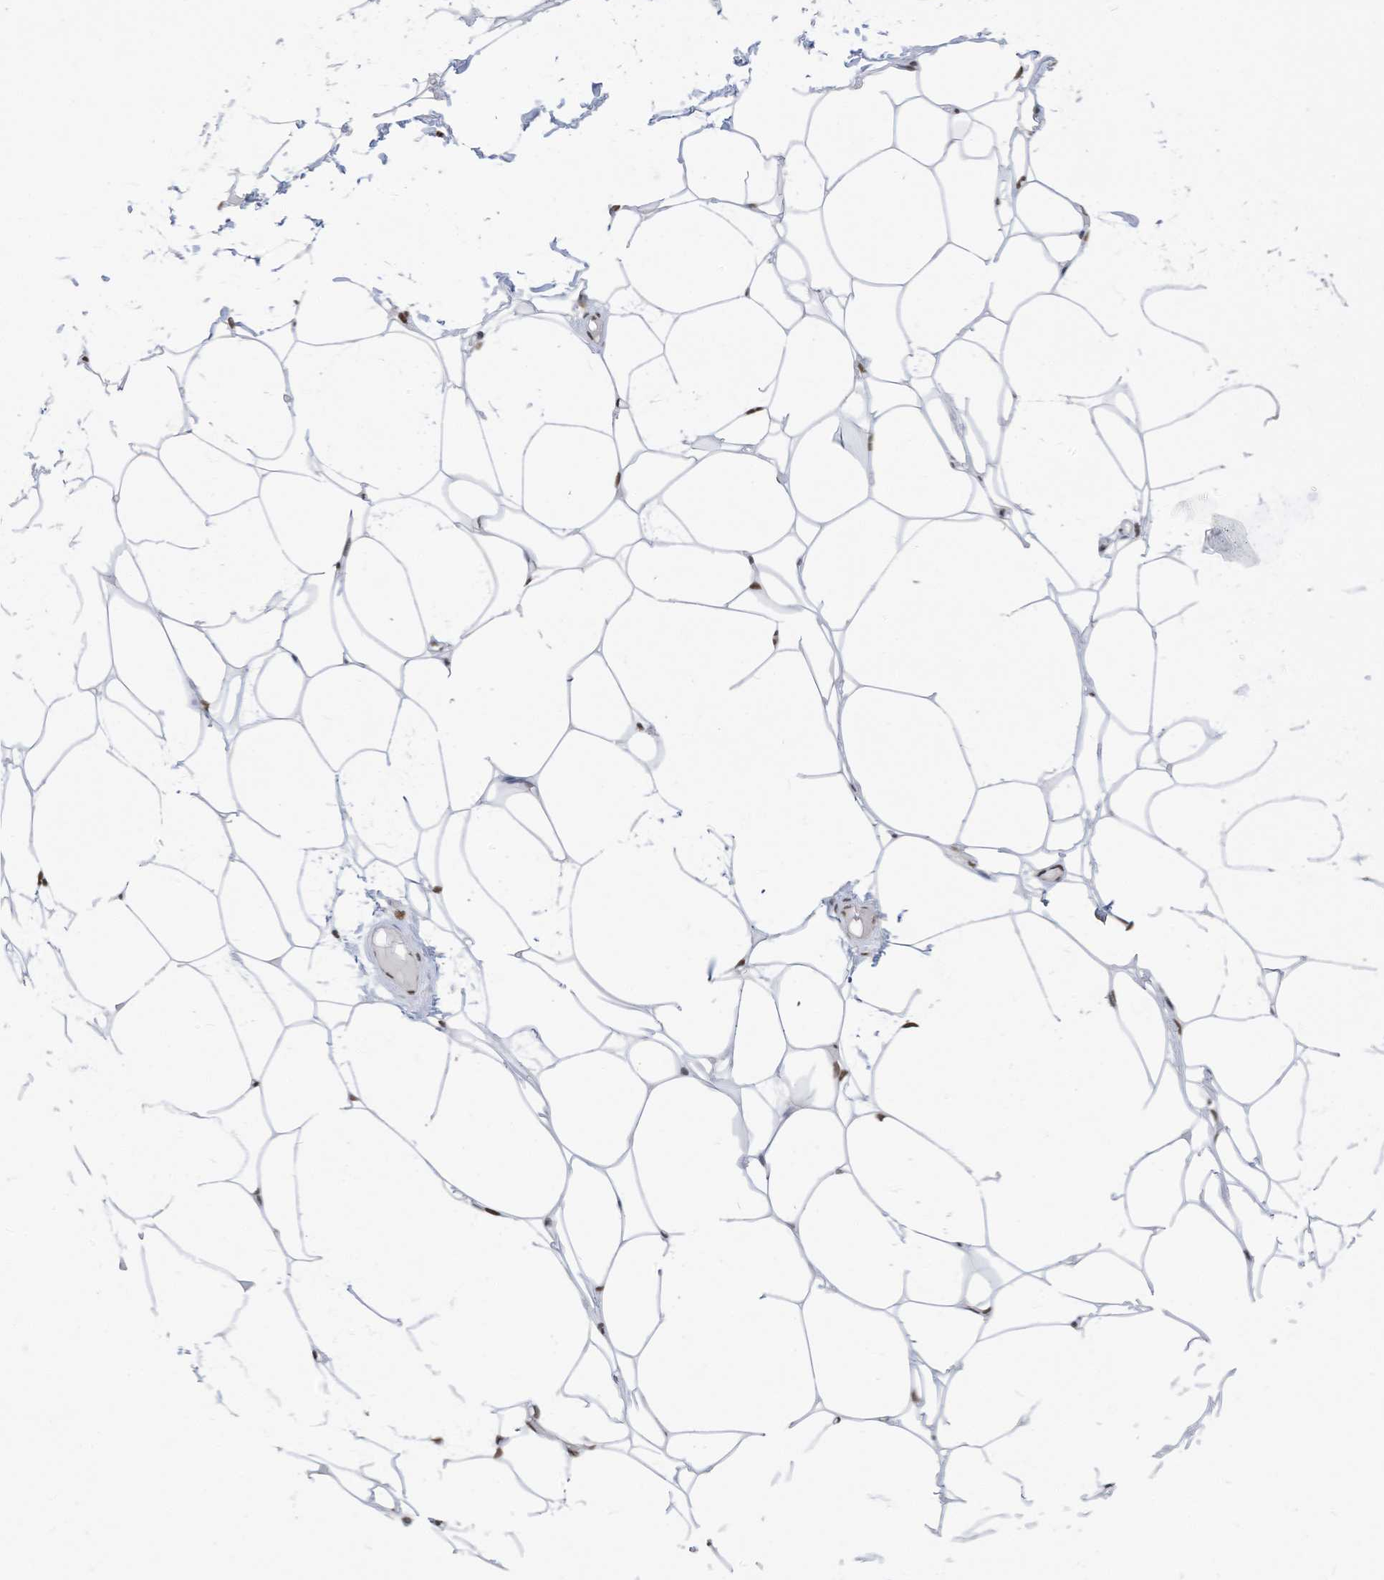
{"staining": {"intensity": "strong", "quantity": ">75%", "location": "nuclear"}, "tissue": "adipose tissue", "cell_type": "Adipocytes", "image_type": "normal", "snomed": [{"axis": "morphology", "description": "Normal tissue, NOS"}, {"axis": "topography", "description": "Breast"}], "caption": "Immunohistochemical staining of normal human adipose tissue shows >75% levels of strong nuclear protein expression in about >75% of adipocytes.", "gene": "KHSRP", "patient": {"sex": "female", "age": 23}}